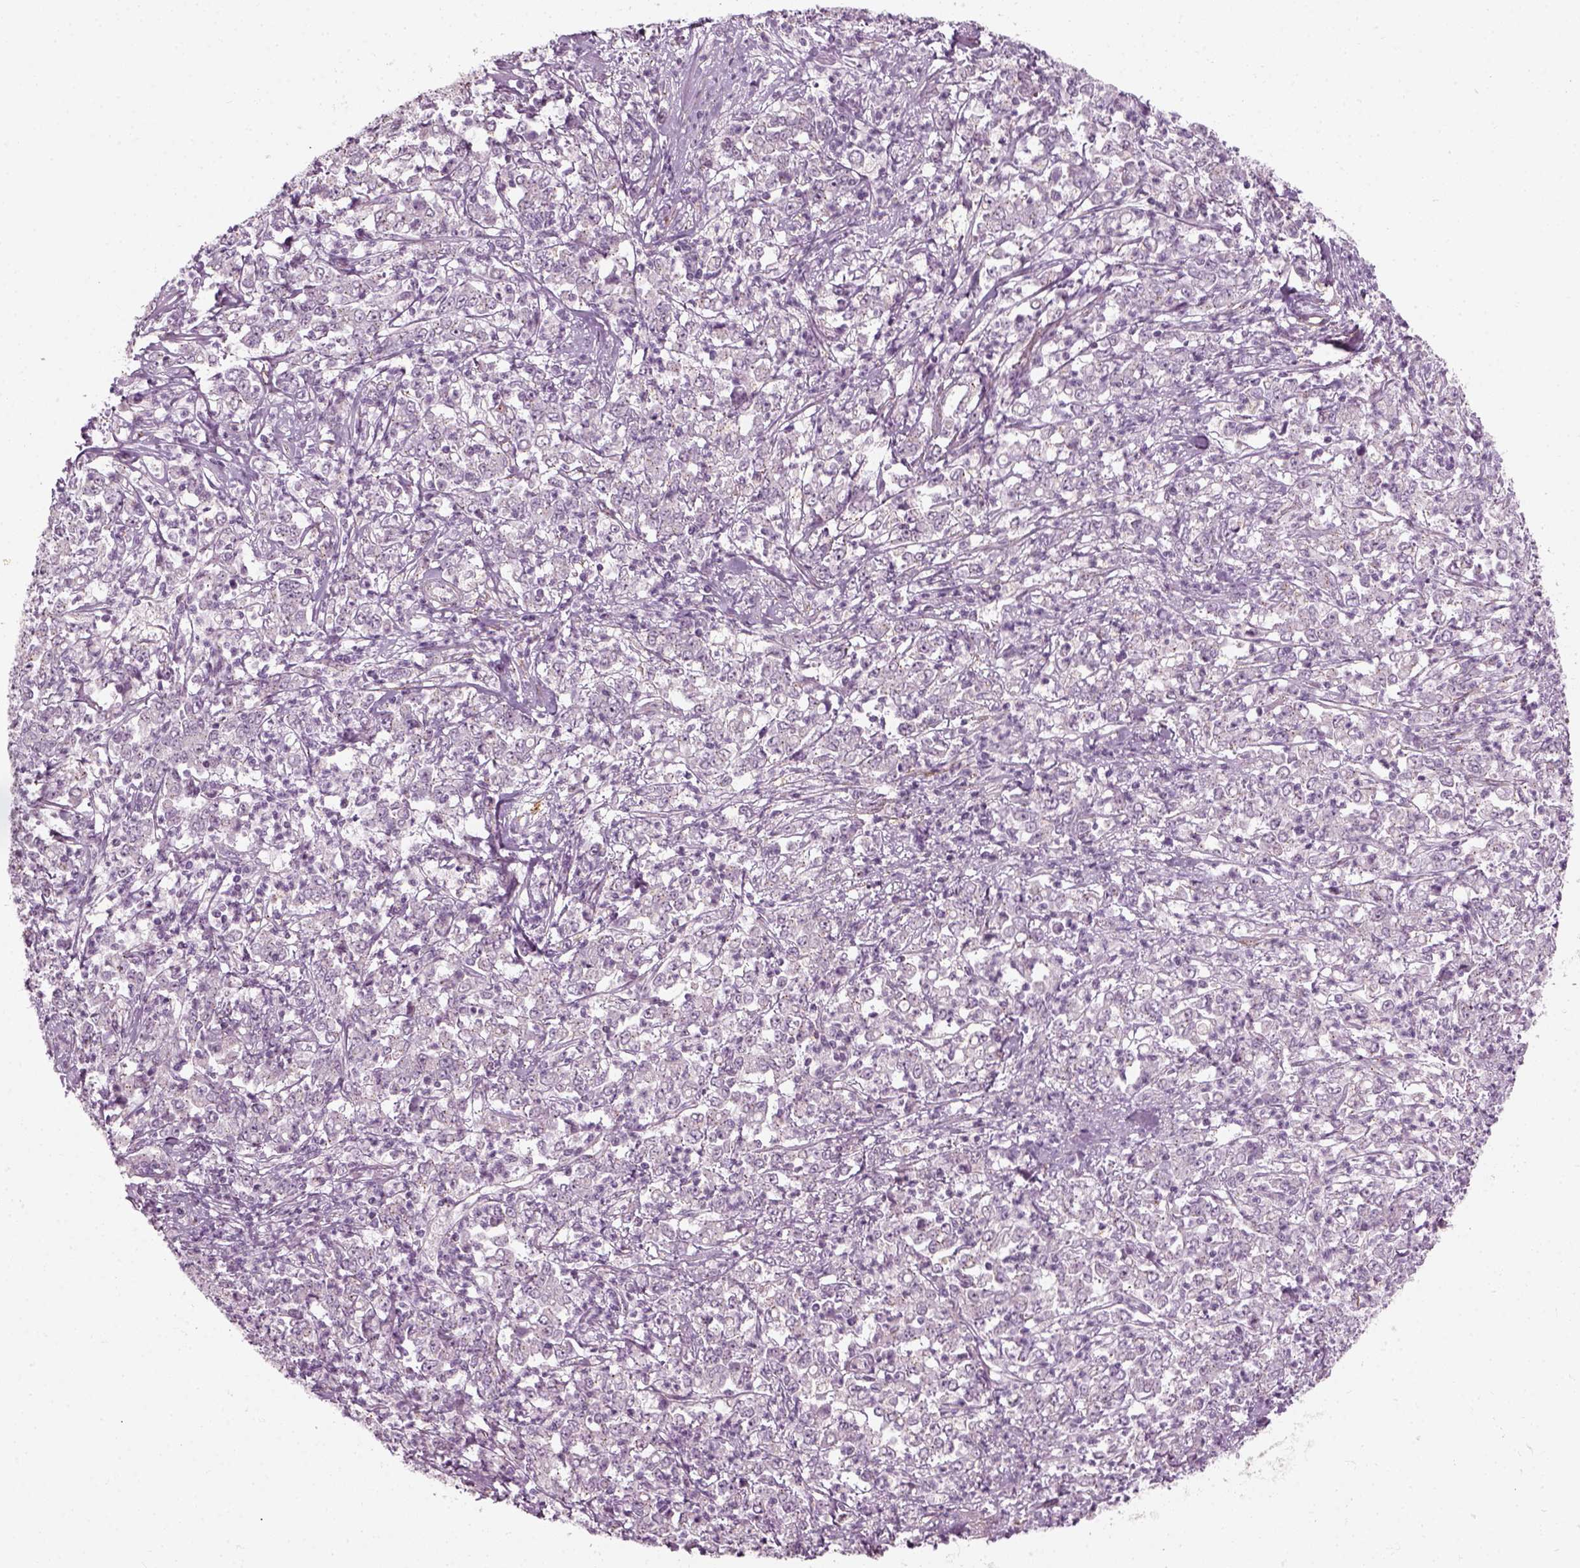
{"staining": {"intensity": "negative", "quantity": "none", "location": "none"}, "tissue": "stomach cancer", "cell_type": "Tumor cells", "image_type": "cancer", "snomed": [{"axis": "morphology", "description": "Adenocarcinoma, NOS"}, {"axis": "topography", "description": "Stomach, lower"}], "caption": "Human stomach adenocarcinoma stained for a protein using immunohistochemistry demonstrates no staining in tumor cells.", "gene": "MLIP", "patient": {"sex": "female", "age": 71}}